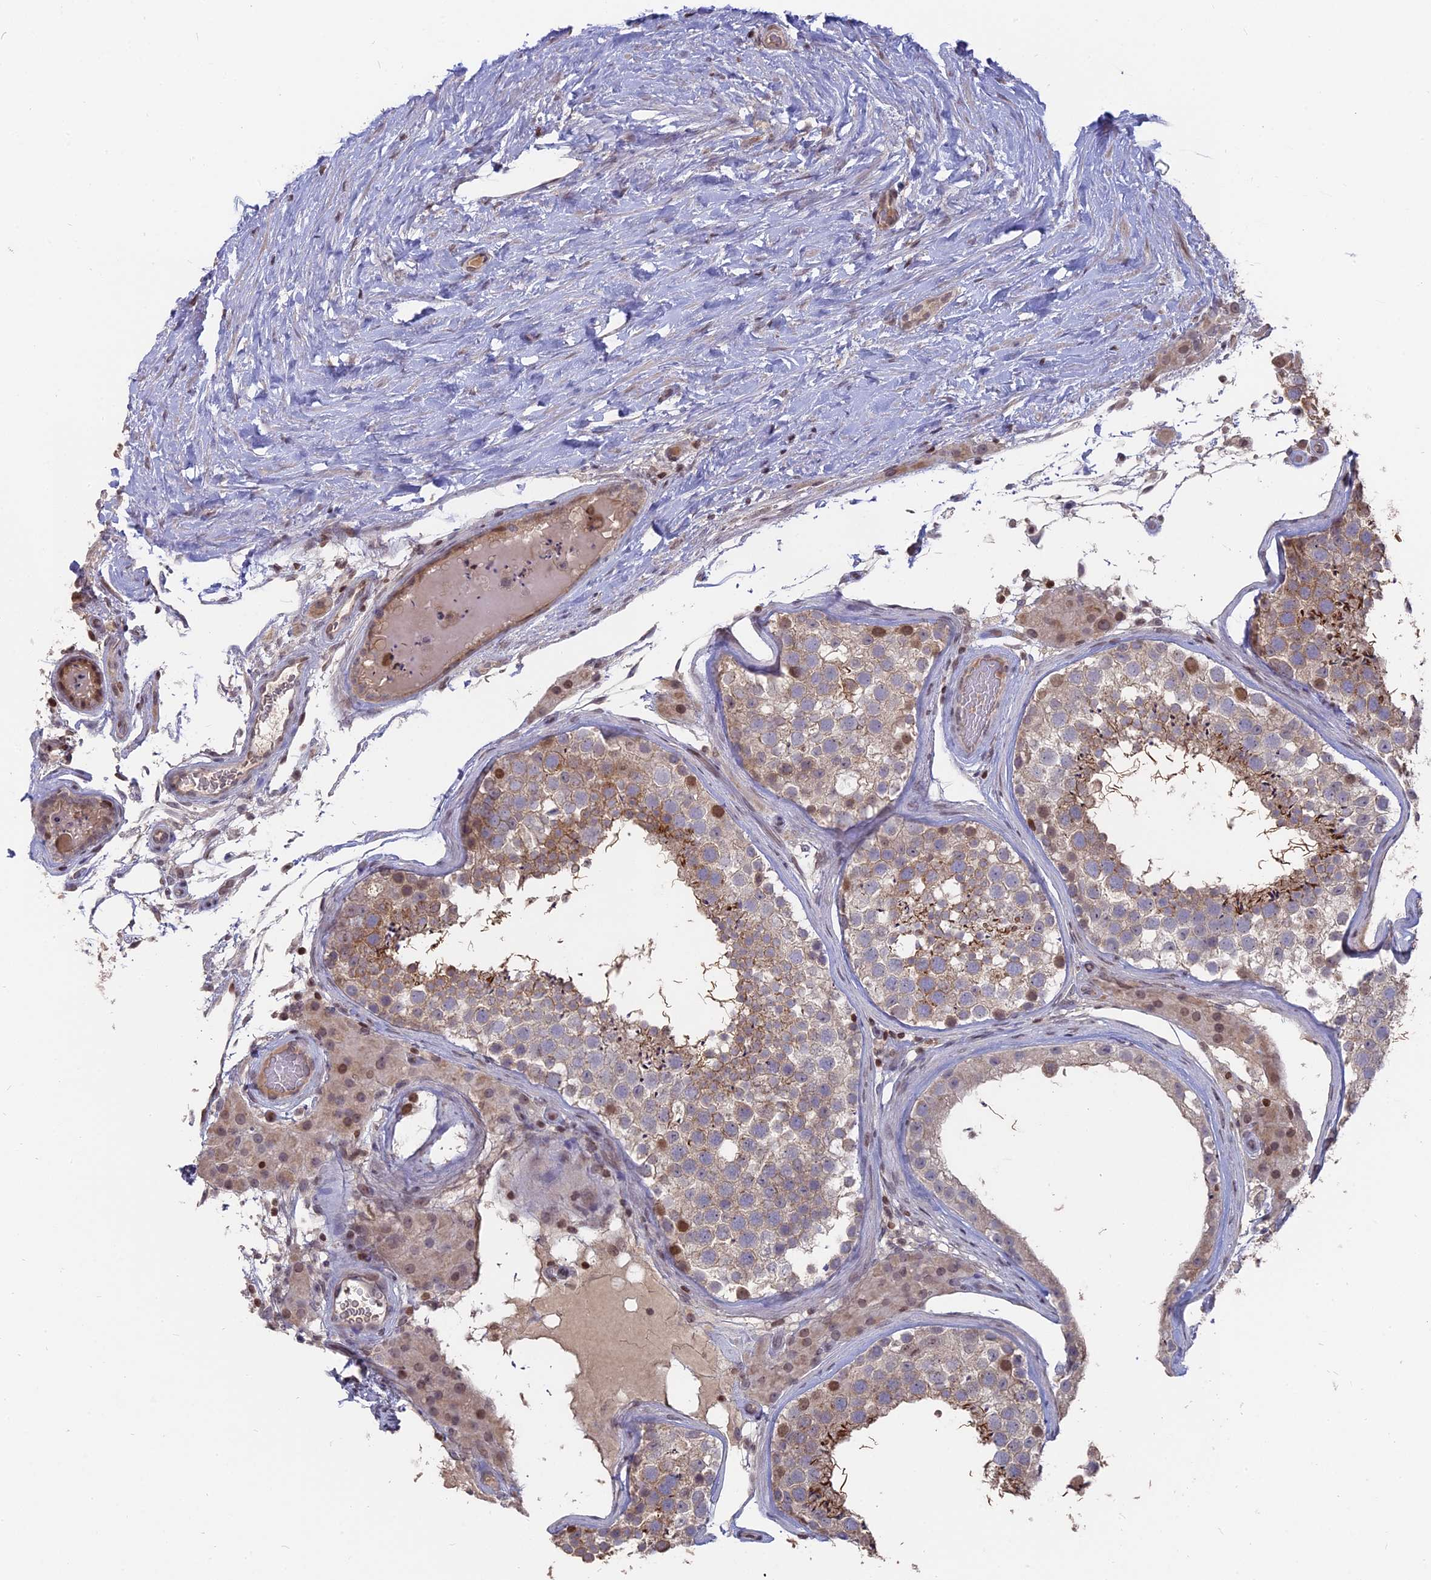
{"staining": {"intensity": "moderate", "quantity": "<25%", "location": "cytoplasmic/membranous,nuclear"}, "tissue": "testis", "cell_type": "Cells in seminiferous ducts", "image_type": "normal", "snomed": [{"axis": "morphology", "description": "Normal tissue, NOS"}, {"axis": "topography", "description": "Testis"}], "caption": "Testis stained for a protein exhibits moderate cytoplasmic/membranous,nuclear positivity in cells in seminiferous ducts. The staining is performed using DAB (3,3'-diaminobenzidine) brown chromogen to label protein expression. The nuclei are counter-stained blue using hematoxylin.", "gene": "NR1H3", "patient": {"sex": "male", "age": 46}}